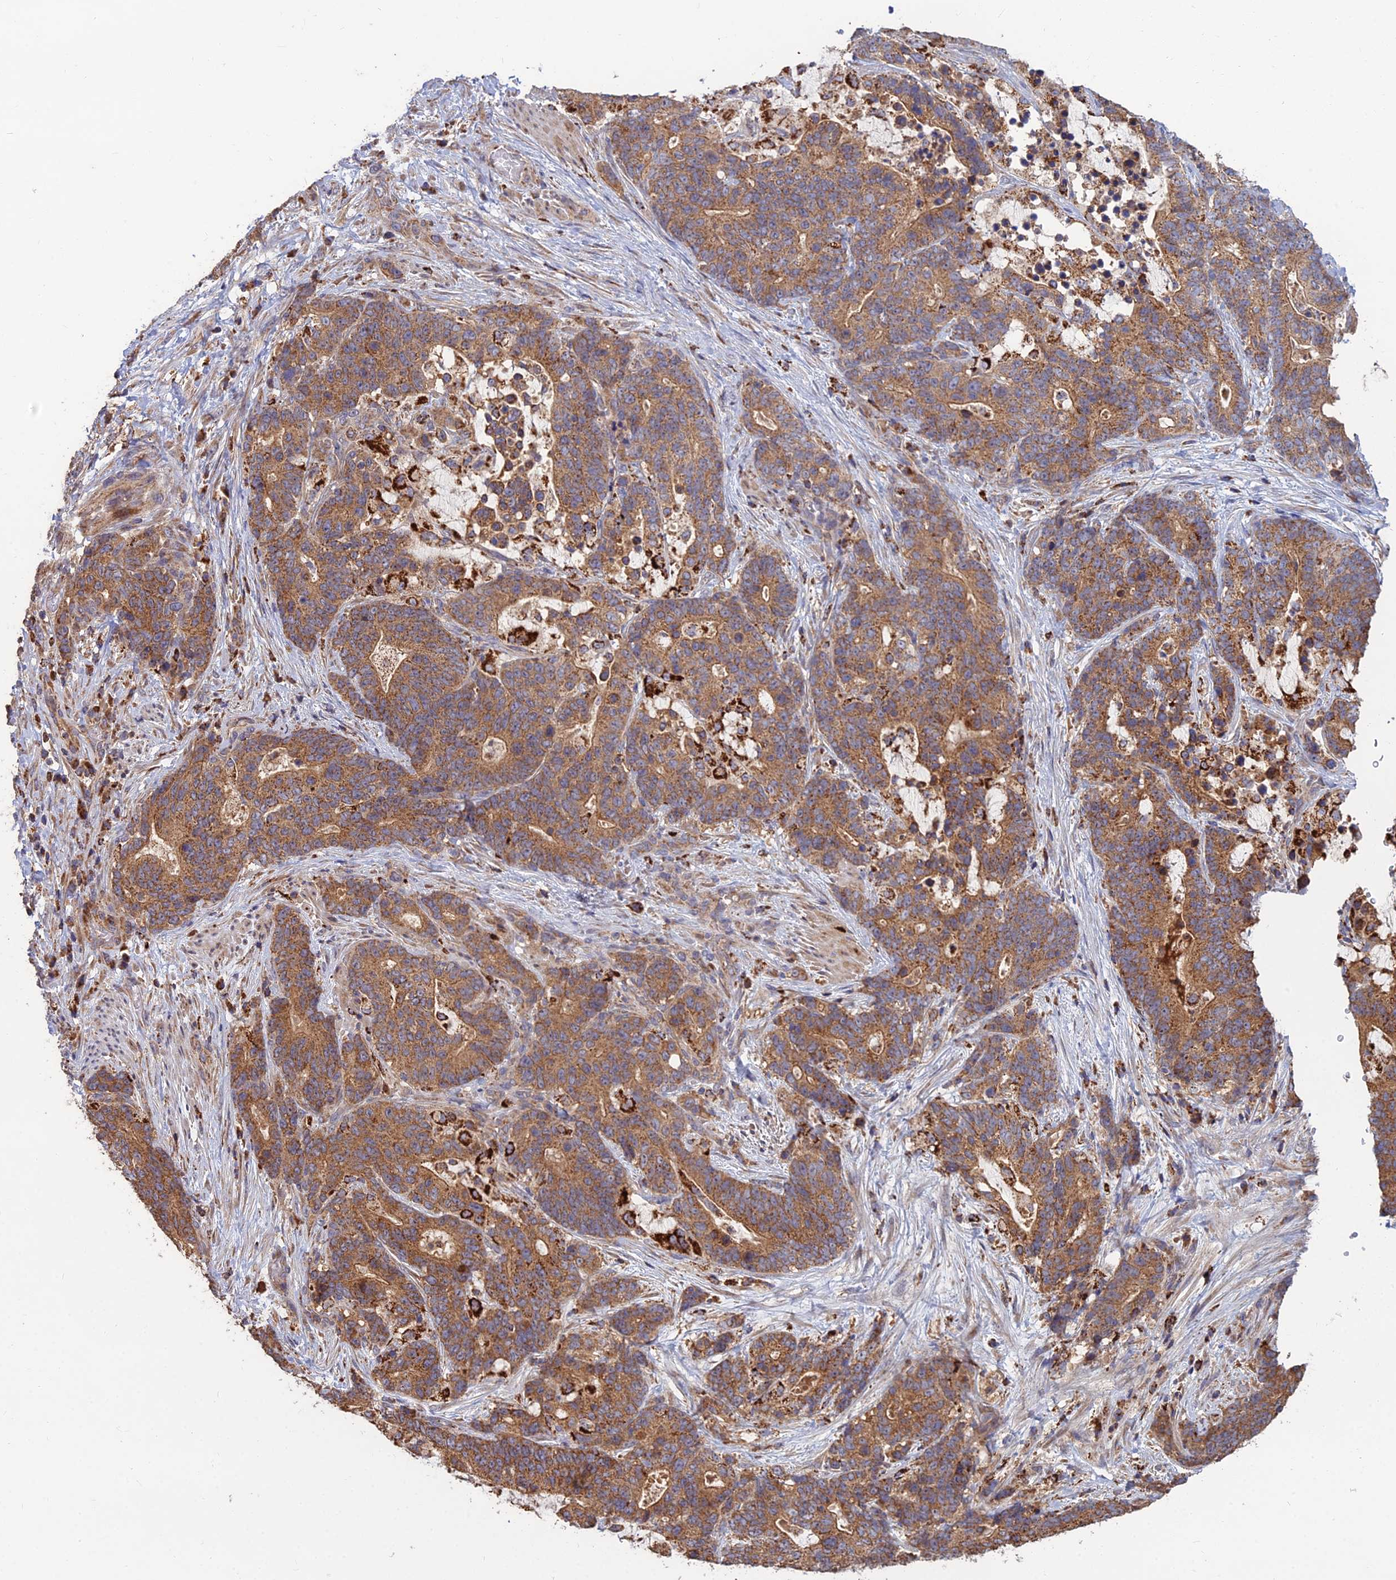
{"staining": {"intensity": "moderate", "quantity": ">75%", "location": "cytoplasmic/membranous"}, "tissue": "stomach cancer", "cell_type": "Tumor cells", "image_type": "cancer", "snomed": [{"axis": "morphology", "description": "Normal tissue, NOS"}, {"axis": "morphology", "description": "Adenocarcinoma, NOS"}, {"axis": "topography", "description": "Stomach"}], "caption": "Stomach cancer stained with DAB (3,3'-diaminobenzidine) IHC reveals medium levels of moderate cytoplasmic/membranous expression in approximately >75% of tumor cells.", "gene": "RIC8B", "patient": {"sex": "female", "age": 64}}